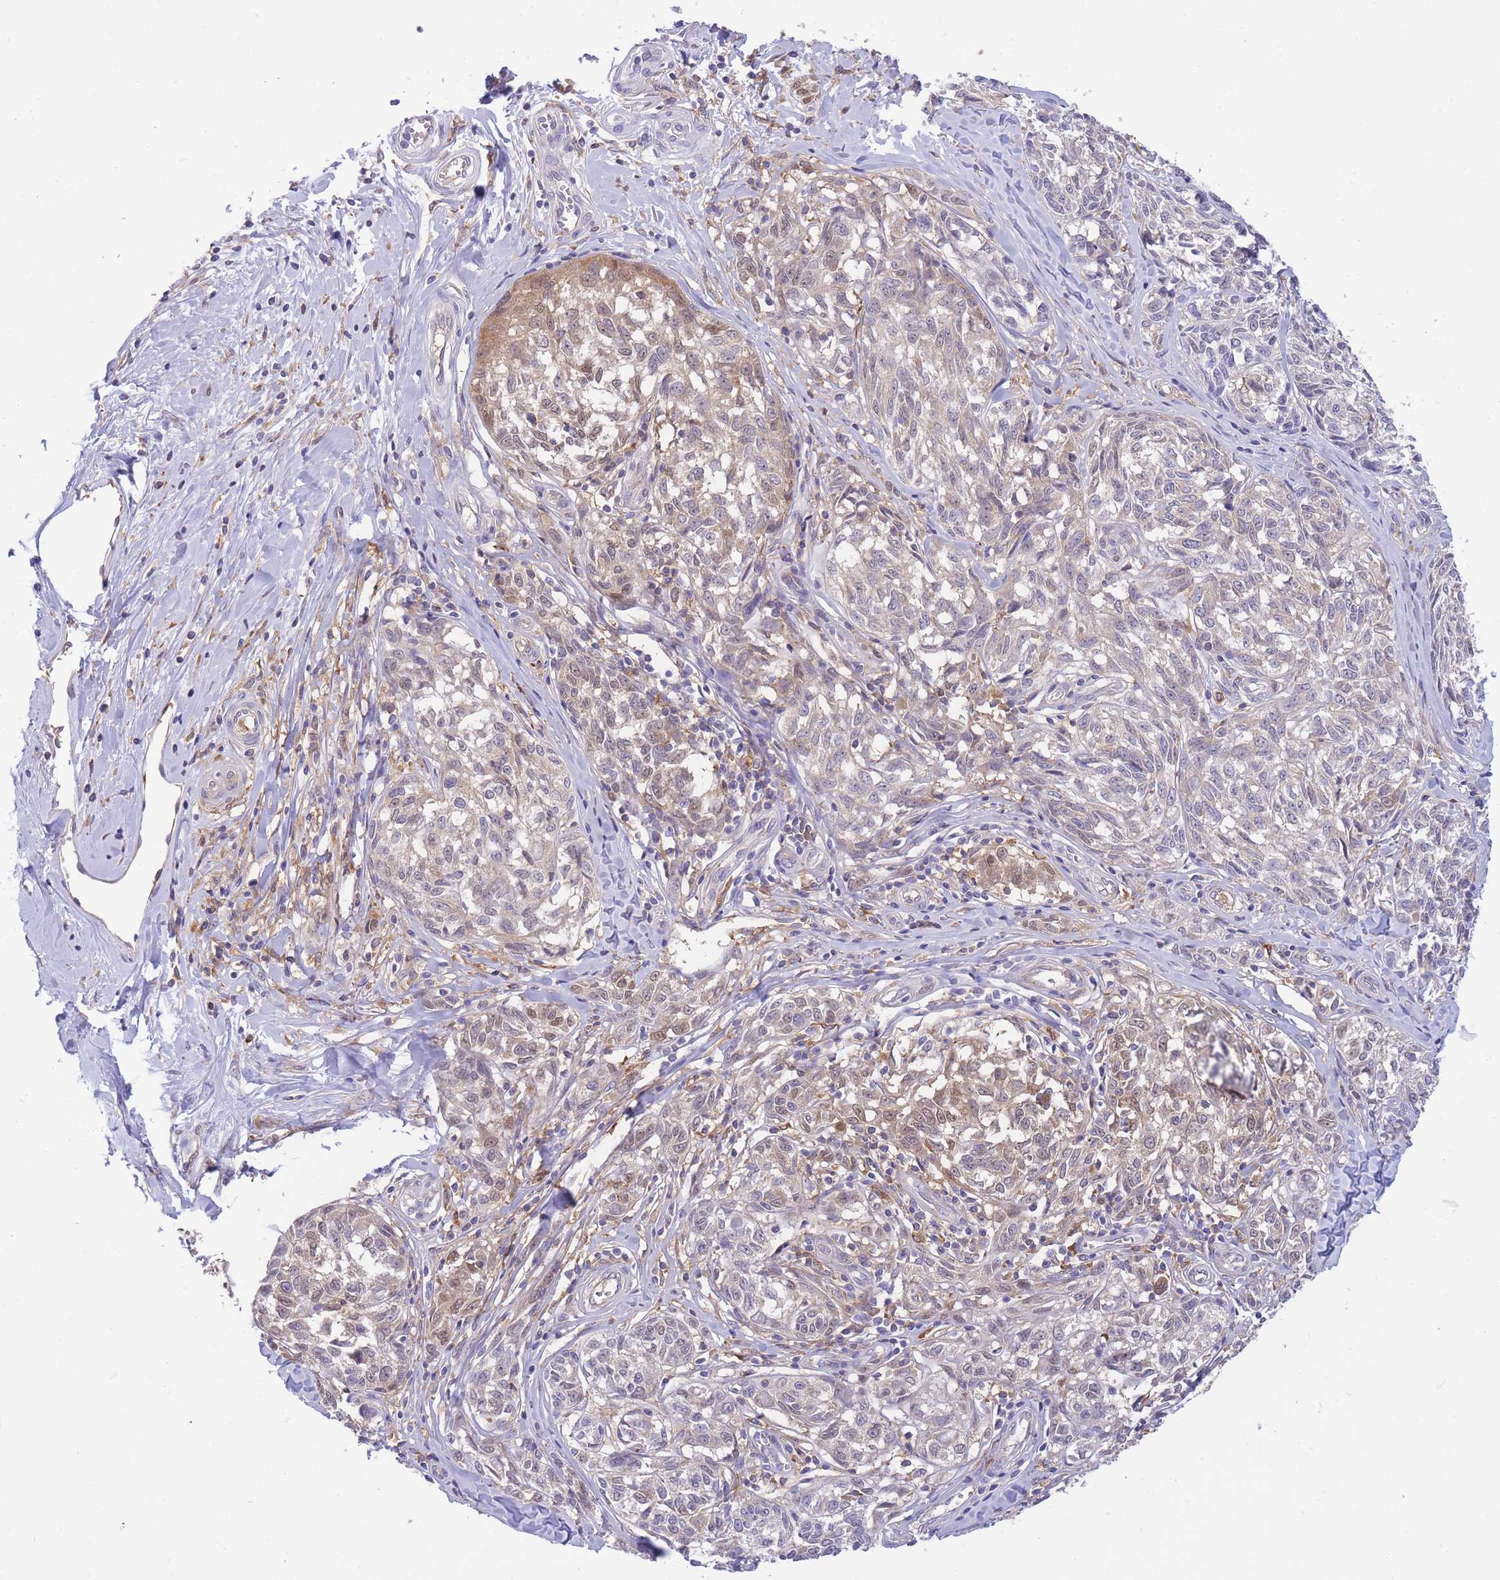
{"staining": {"intensity": "weak", "quantity": "25%-75%", "location": "cytoplasmic/membranous,nuclear"}, "tissue": "melanoma", "cell_type": "Tumor cells", "image_type": "cancer", "snomed": [{"axis": "morphology", "description": "Normal tissue, NOS"}, {"axis": "morphology", "description": "Malignant melanoma, NOS"}, {"axis": "topography", "description": "Skin"}], "caption": "Immunohistochemistry photomicrograph of melanoma stained for a protein (brown), which demonstrates low levels of weak cytoplasmic/membranous and nuclear positivity in about 25%-75% of tumor cells.", "gene": "NAMPT", "patient": {"sex": "female", "age": 64}}